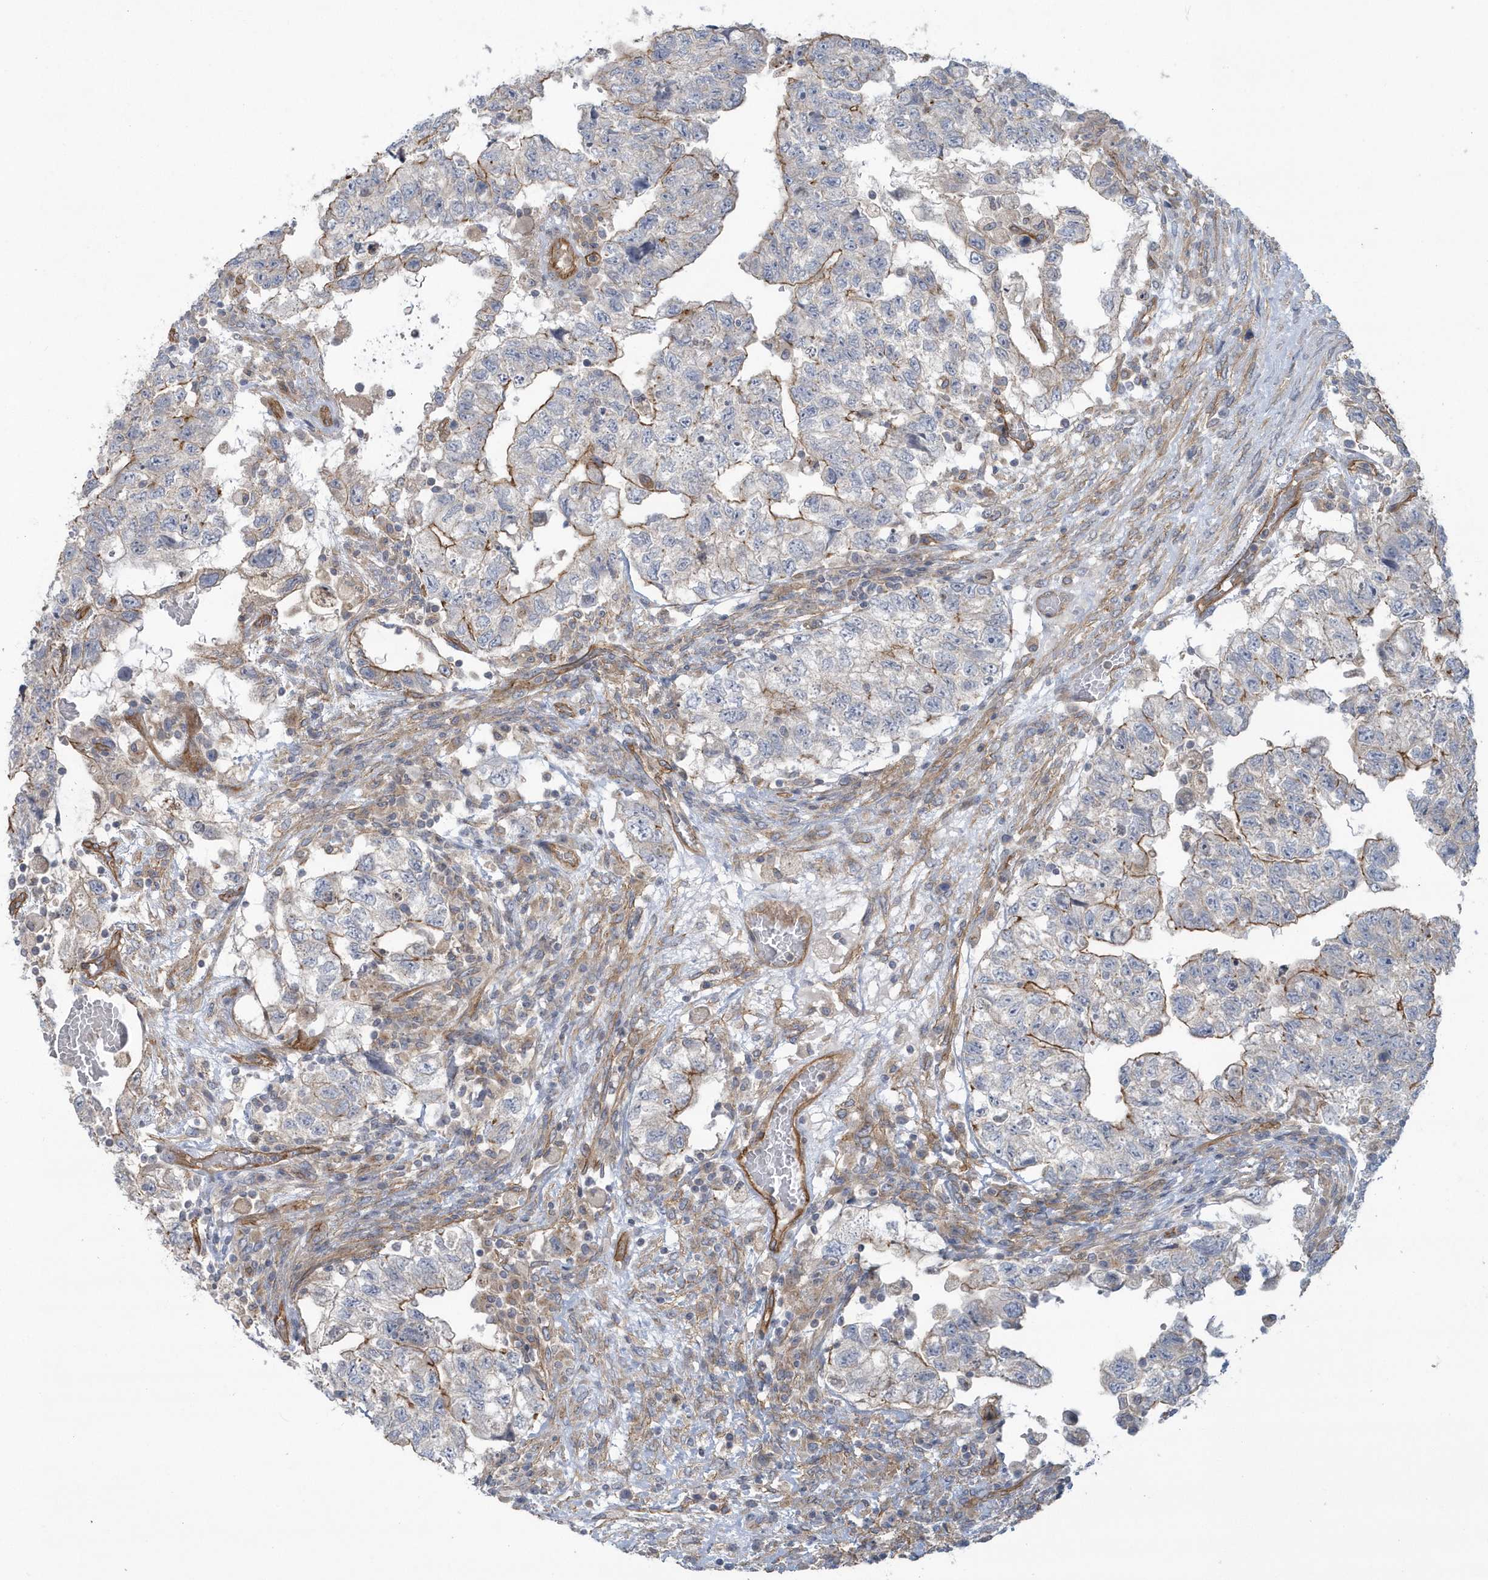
{"staining": {"intensity": "moderate", "quantity": "25%-75%", "location": "cytoplasmic/membranous"}, "tissue": "testis cancer", "cell_type": "Tumor cells", "image_type": "cancer", "snomed": [{"axis": "morphology", "description": "Carcinoma, Embryonal, NOS"}, {"axis": "topography", "description": "Testis"}], "caption": "Testis cancer (embryonal carcinoma) stained with IHC reveals moderate cytoplasmic/membranous staining in about 25%-75% of tumor cells.", "gene": "RAI14", "patient": {"sex": "male", "age": 36}}